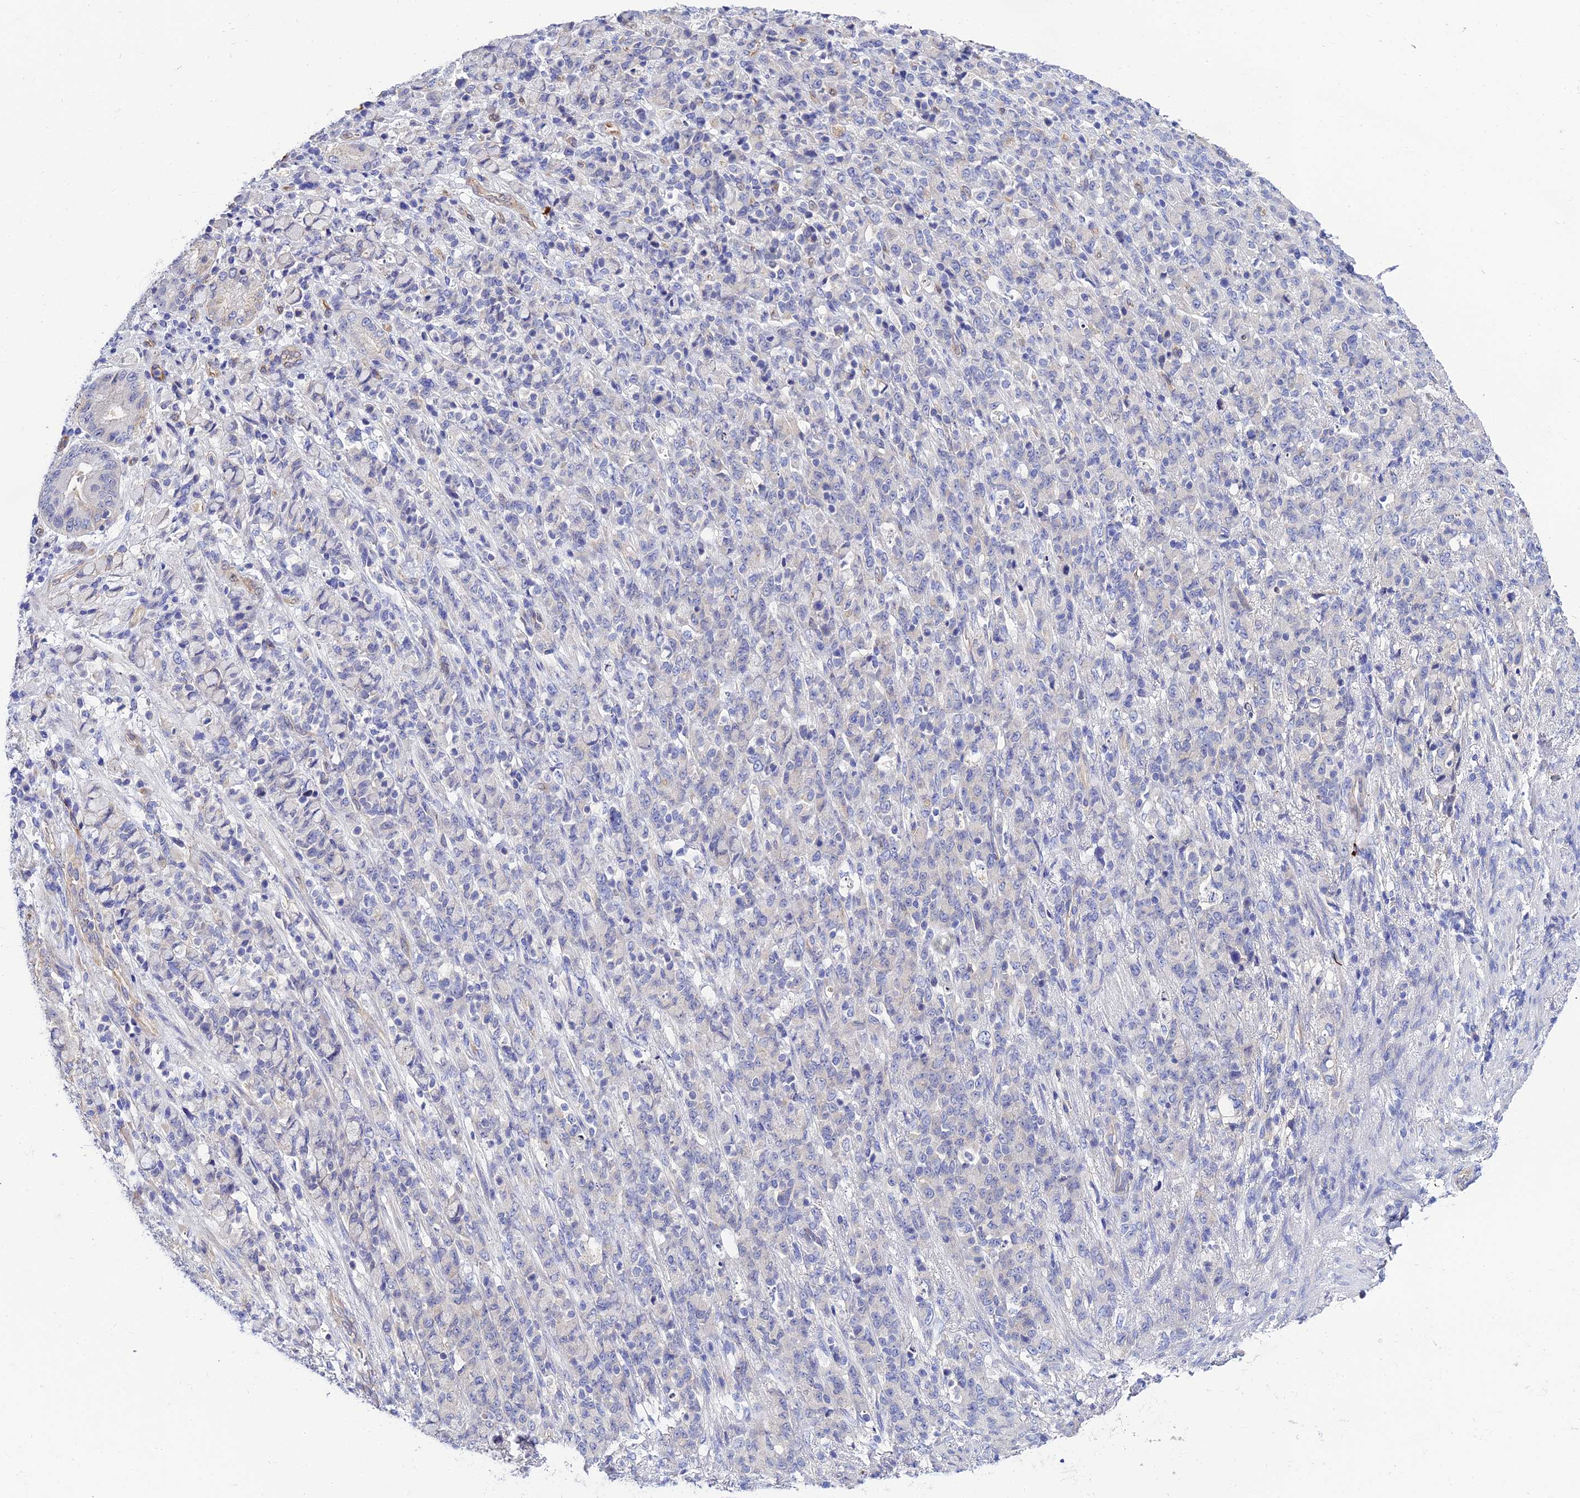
{"staining": {"intensity": "negative", "quantity": "none", "location": "none"}, "tissue": "stomach cancer", "cell_type": "Tumor cells", "image_type": "cancer", "snomed": [{"axis": "morphology", "description": "Normal tissue, NOS"}, {"axis": "morphology", "description": "Adenocarcinoma, NOS"}, {"axis": "topography", "description": "Stomach"}], "caption": "A high-resolution micrograph shows immunohistochemistry staining of stomach cancer (adenocarcinoma), which displays no significant positivity in tumor cells. Brightfield microscopy of immunohistochemistry (IHC) stained with DAB (3,3'-diaminobenzidine) (brown) and hematoxylin (blue), captured at high magnification.", "gene": "APOBEC3H", "patient": {"sex": "female", "age": 79}}